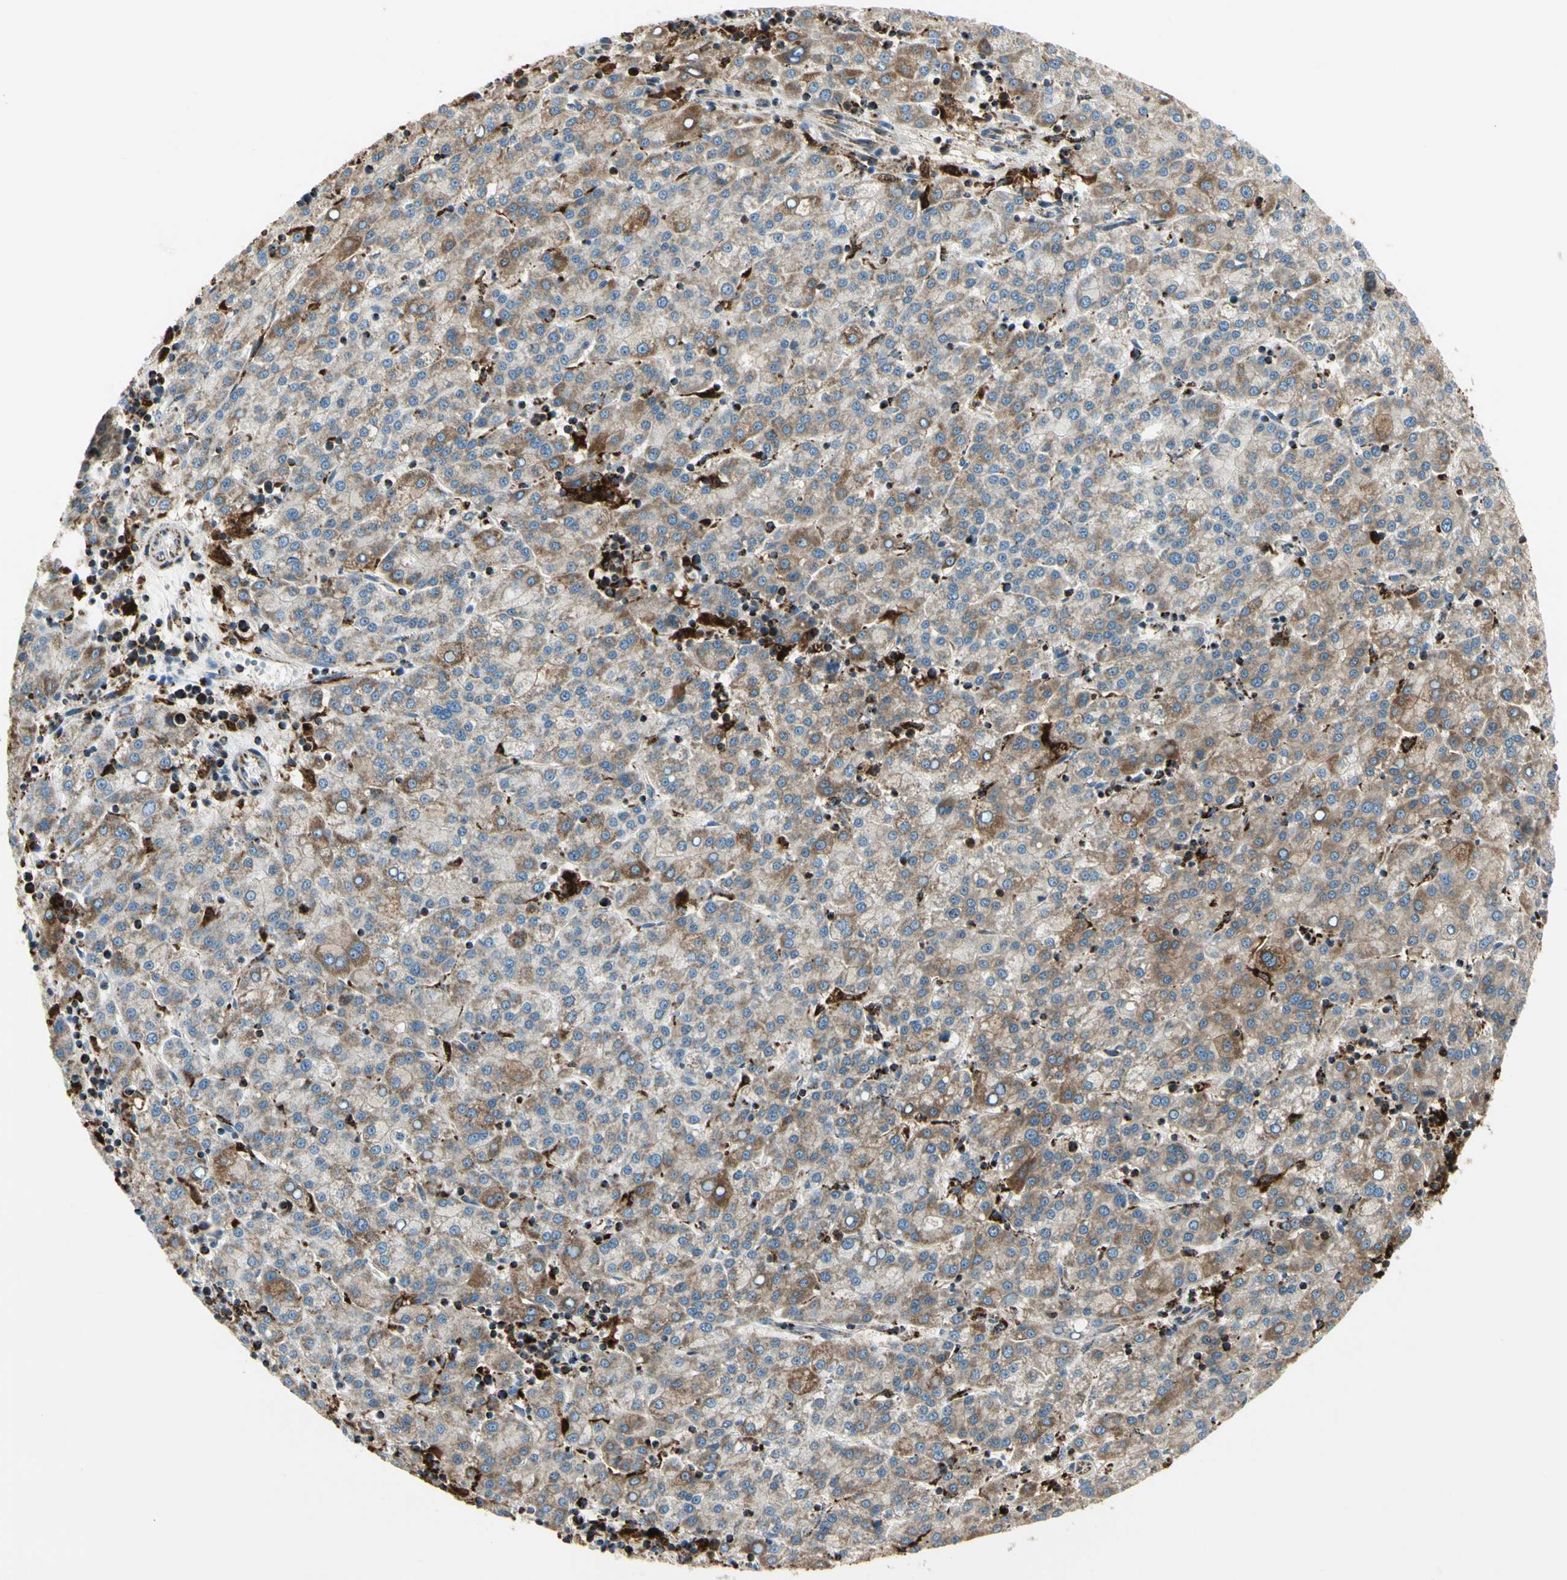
{"staining": {"intensity": "moderate", "quantity": "<25%", "location": "cytoplasmic/membranous"}, "tissue": "liver cancer", "cell_type": "Tumor cells", "image_type": "cancer", "snomed": [{"axis": "morphology", "description": "Carcinoma, Hepatocellular, NOS"}, {"axis": "topography", "description": "Liver"}], "caption": "Liver cancer was stained to show a protein in brown. There is low levels of moderate cytoplasmic/membranous staining in about <25% of tumor cells.", "gene": "ME2", "patient": {"sex": "female", "age": 58}}